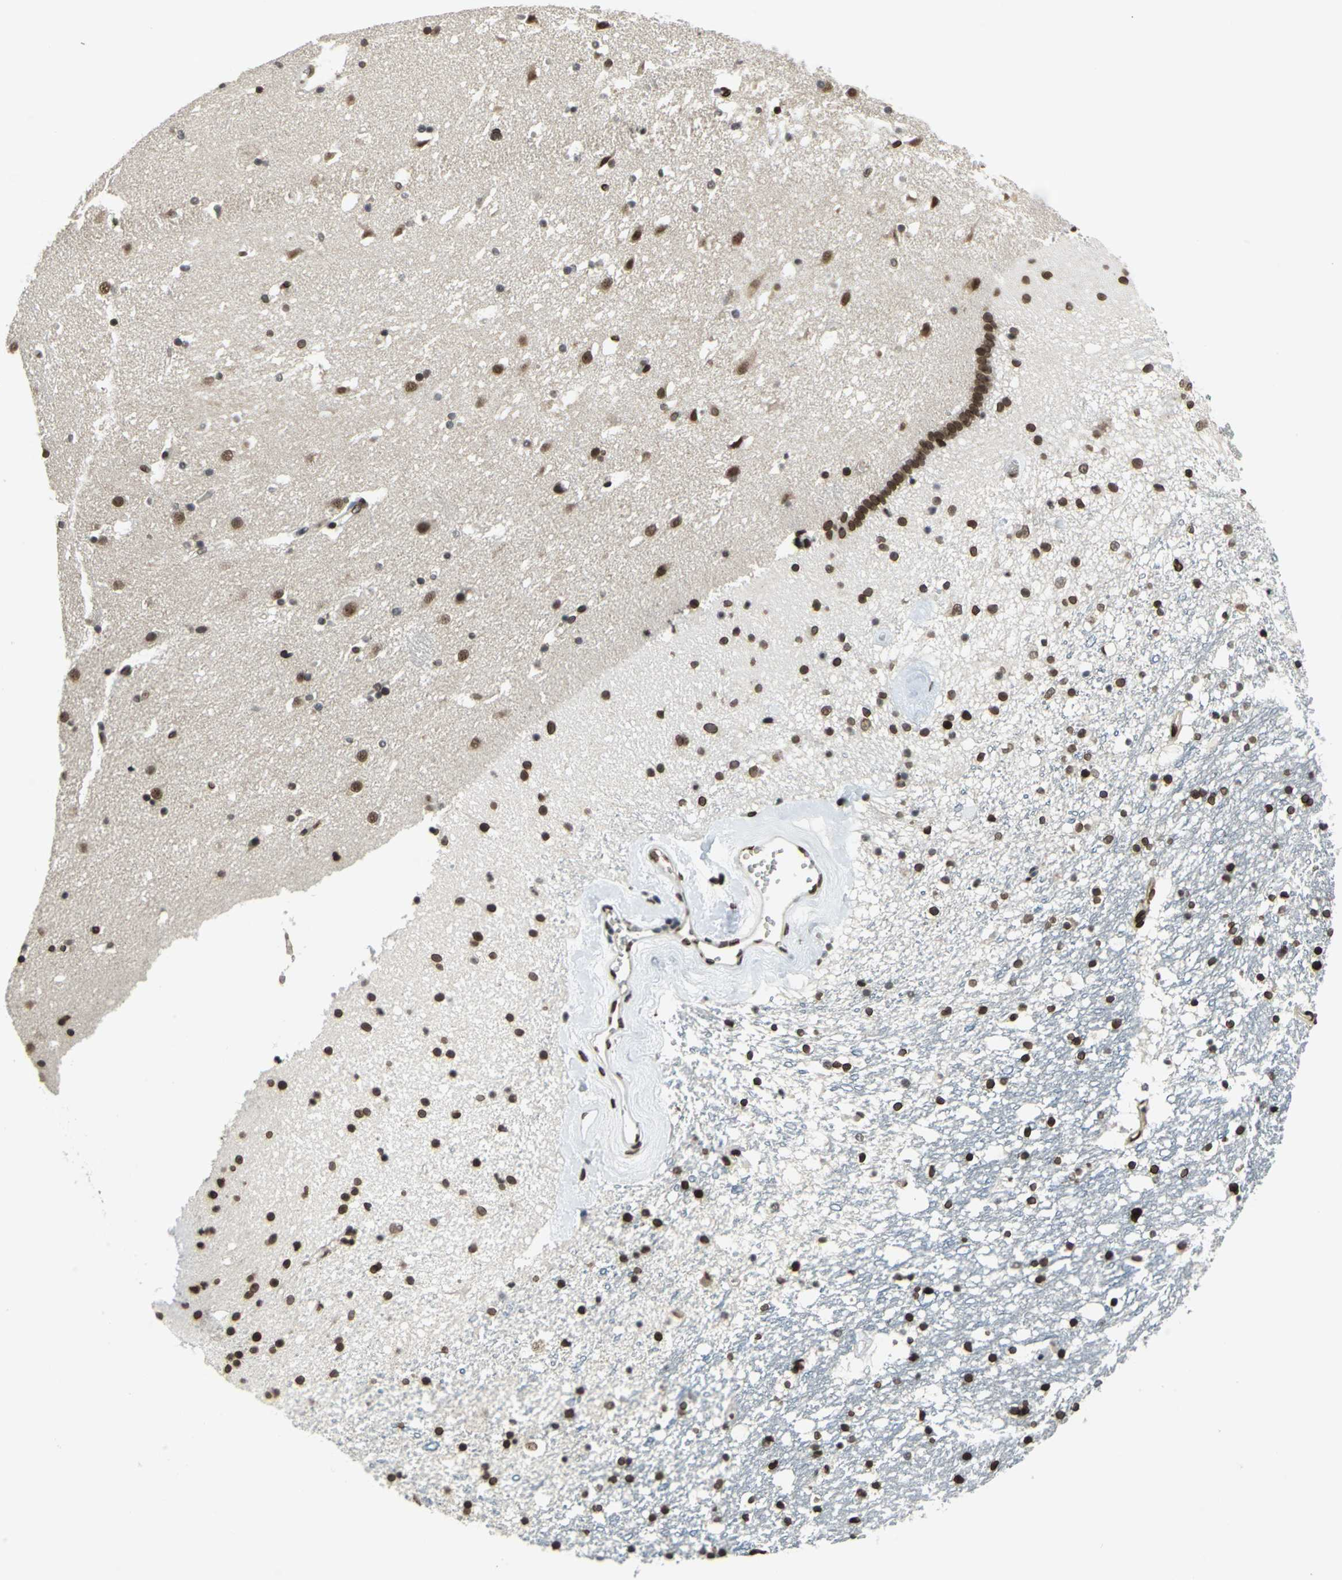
{"staining": {"intensity": "strong", "quantity": ">75%", "location": "nuclear"}, "tissue": "caudate", "cell_type": "Glial cells", "image_type": "normal", "snomed": [{"axis": "morphology", "description": "Normal tissue, NOS"}, {"axis": "topography", "description": "Lateral ventricle wall"}], "caption": "This is an image of IHC staining of unremarkable caudate, which shows strong positivity in the nuclear of glial cells.", "gene": "ISY1", "patient": {"sex": "male", "age": 45}}